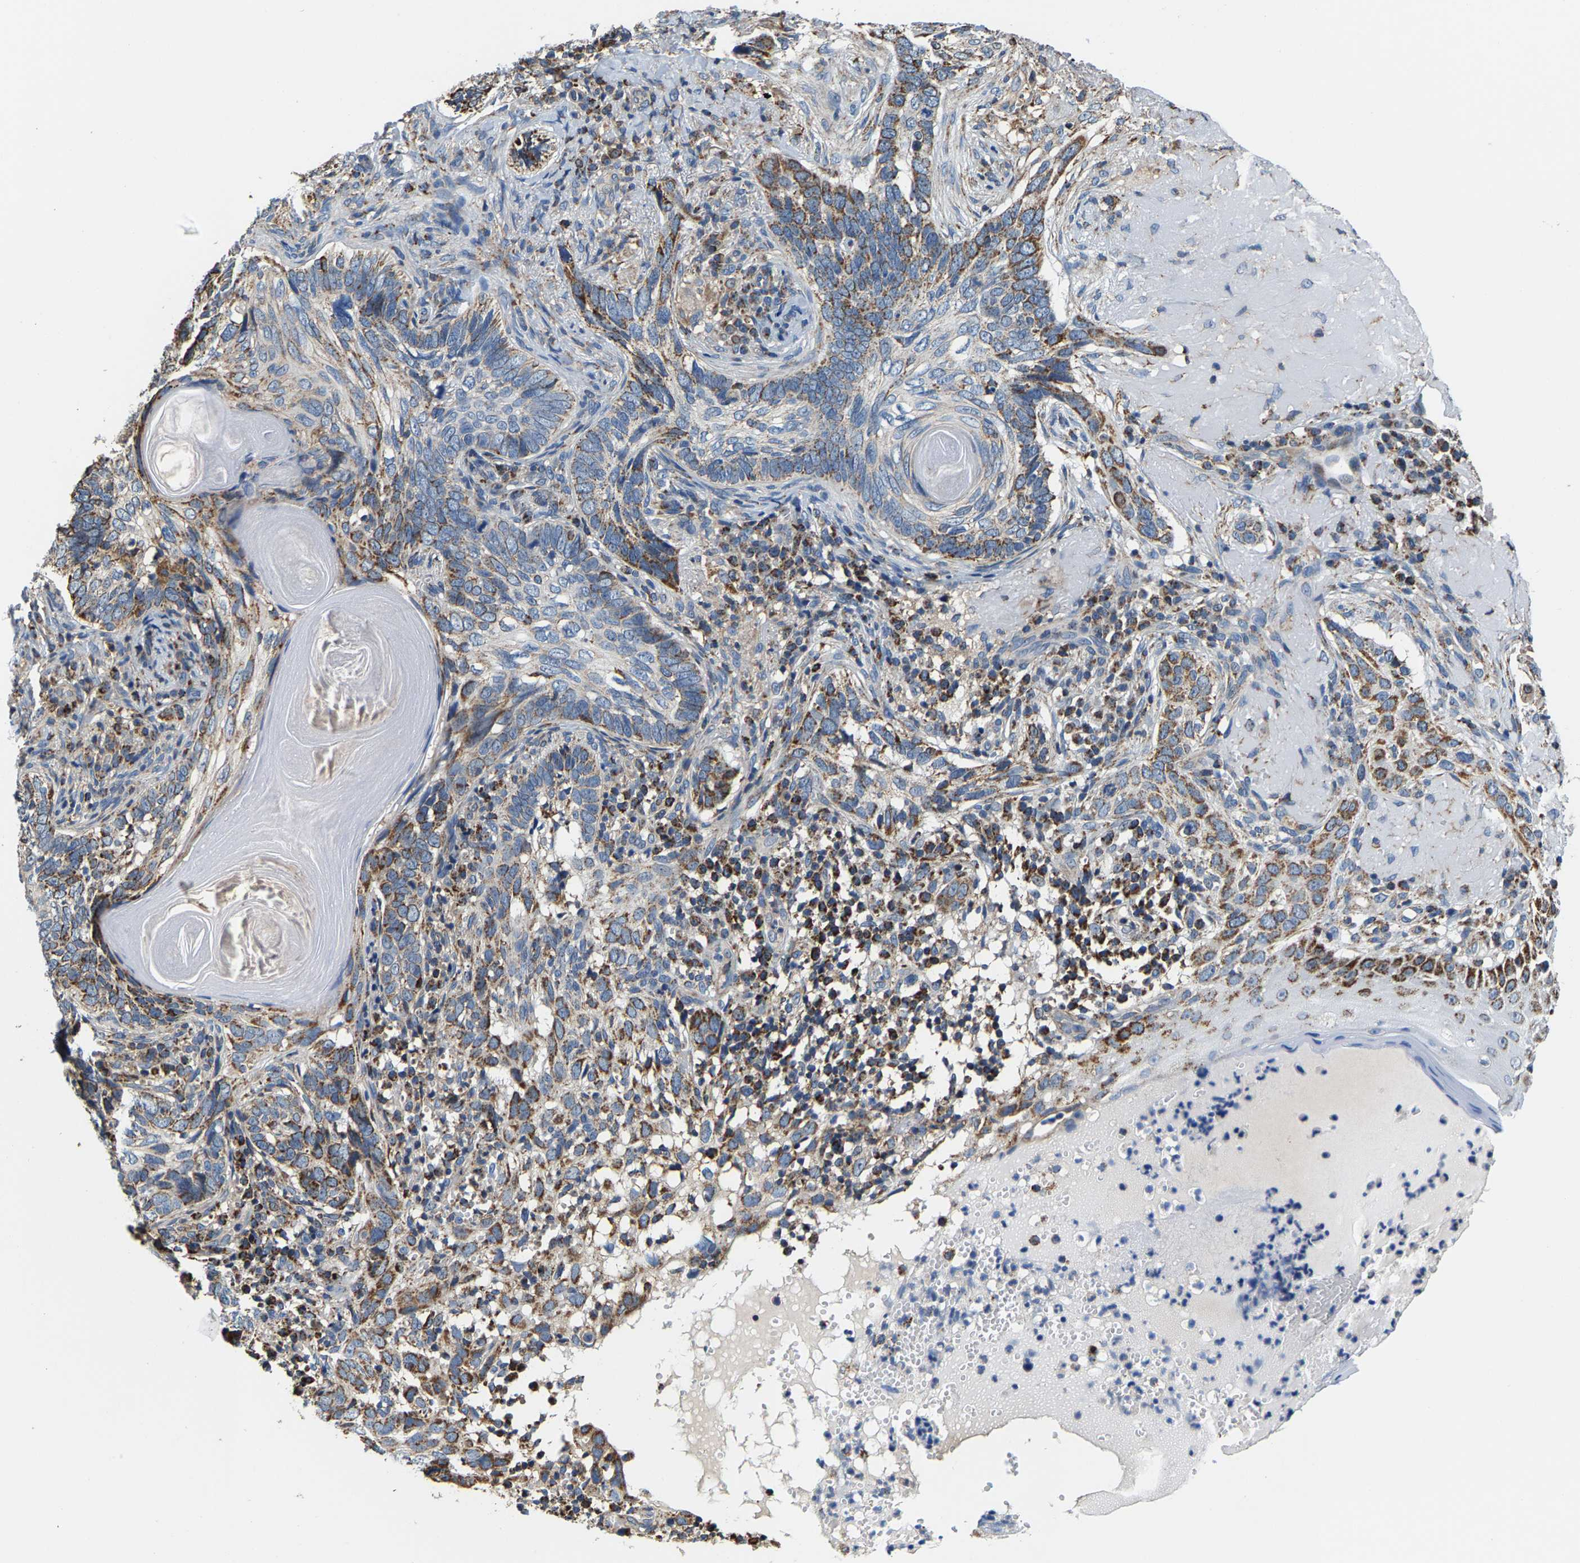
{"staining": {"intensity": "moderate", "quantity": ">75%", "location": "cytoplasmic/membranous"}, "tissue": "skin cancer", "cell_type": "Tumor cells", "image_type": "cancer", "snomed": [{"axis": "morphology", "description": "Basal cell carcinoma"}, {"axis": "topography", "description": "Skin"}], "caption": "Immunohistochemistry (IHC) micrograph of human skin cancer stained for a protein (brown), which displays medium levels of moderate cytoplasmic/membranous positivity in about >75% of tumor cells.", "gene": "SHMT2", "patient": {"sex": "female", "age": 89}}